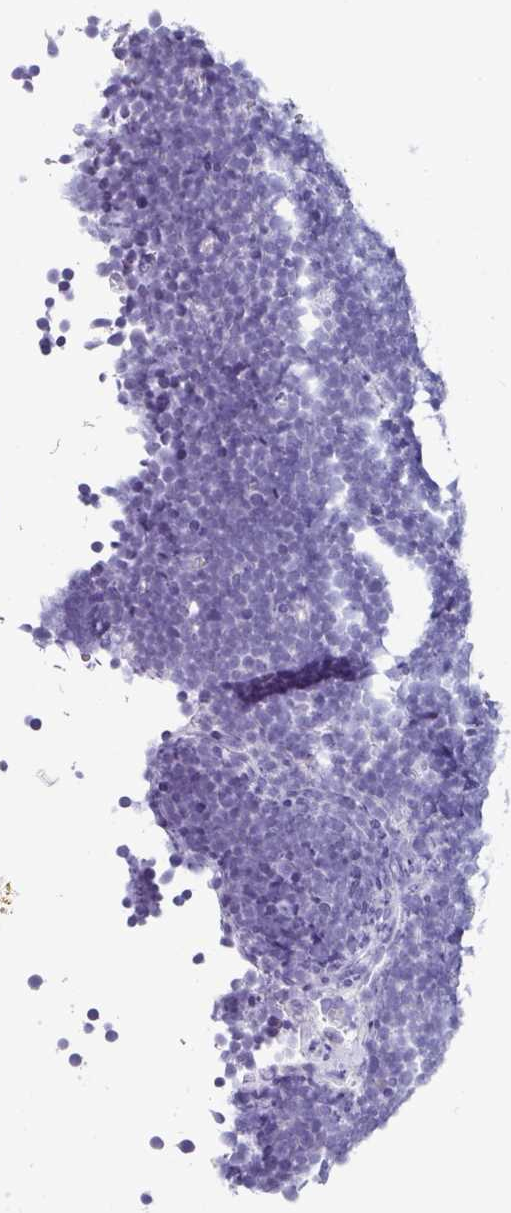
{"staining": {"intensity": "negative", "quantity": "none", "location": "none"}, "tissue": "lymphoma", "cell_type": "Tumor cells", "image_type": "cancer", "snomed": [{"axis": "morphology", "description": "Malignant lymphoma, non-Hodgkin's type, High grade"}, {"axis": "topography", "description": "Lymph node"}], "caption": "Image shows no significant protein expression in tumor cells of high-grade malignant lymphoma, non-Hodgkin's type.", "gene": "VCY1B", "patient": {"sex": "male", "age": 13}}